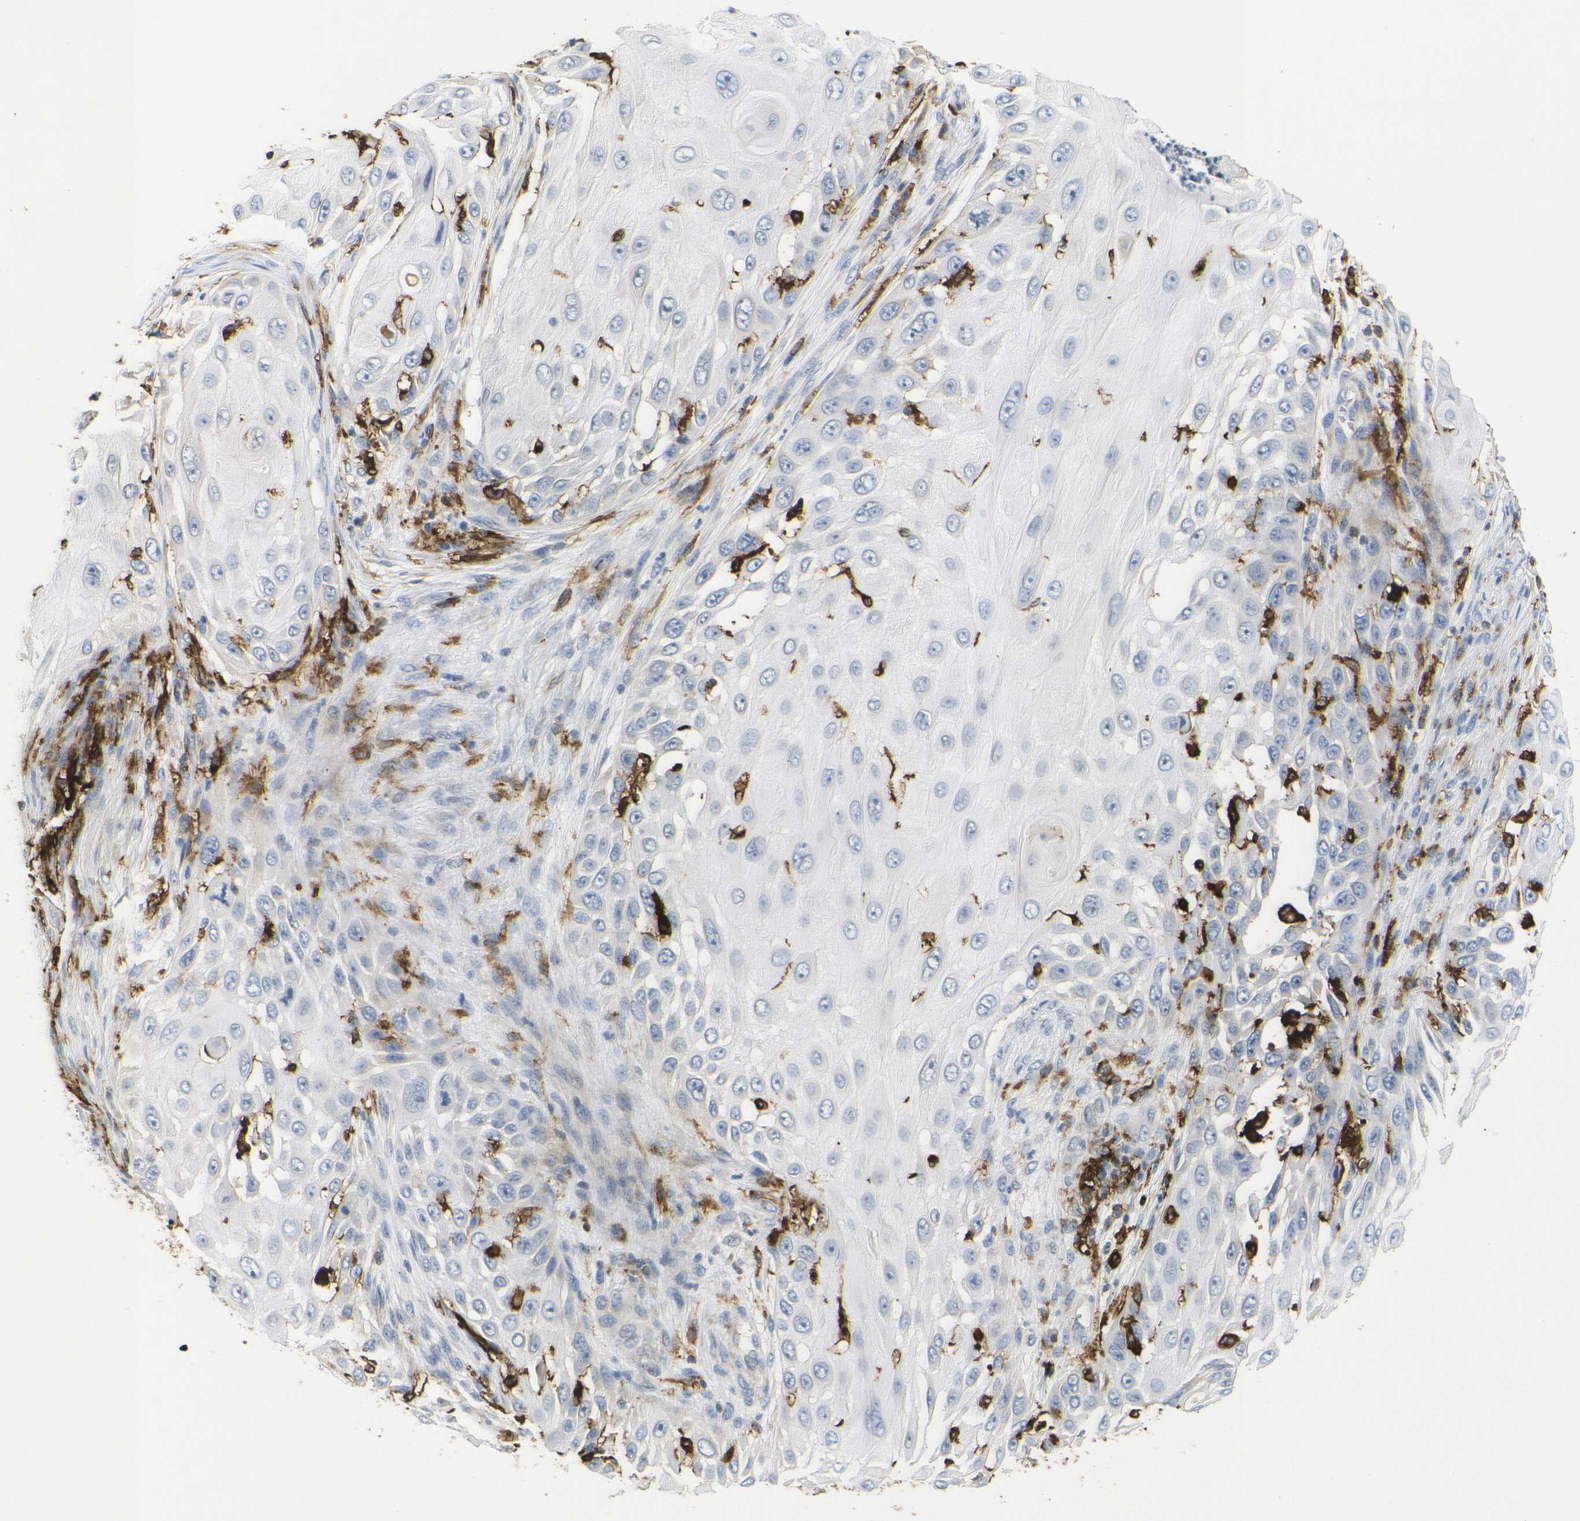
{"staining": {"intensity": "negative", "quantity": "none", "location": "none"}, "tissue": "skin cancer", "cell_type": "Tumor cells", "image_type": "cancer", "snomed": [{"axis": "morphology", "description": "Squamous cell carcinoma, NOS"}, {"axis": "topography", "description": "Skin"}], "caption": "Human skin cancer (squamous cell carcinoma) stained for a protein using IHC exhibits no staining in tumor cells.", "gene": "HLA-DQB1", "patient": {"sex": "female", "age": 44}}